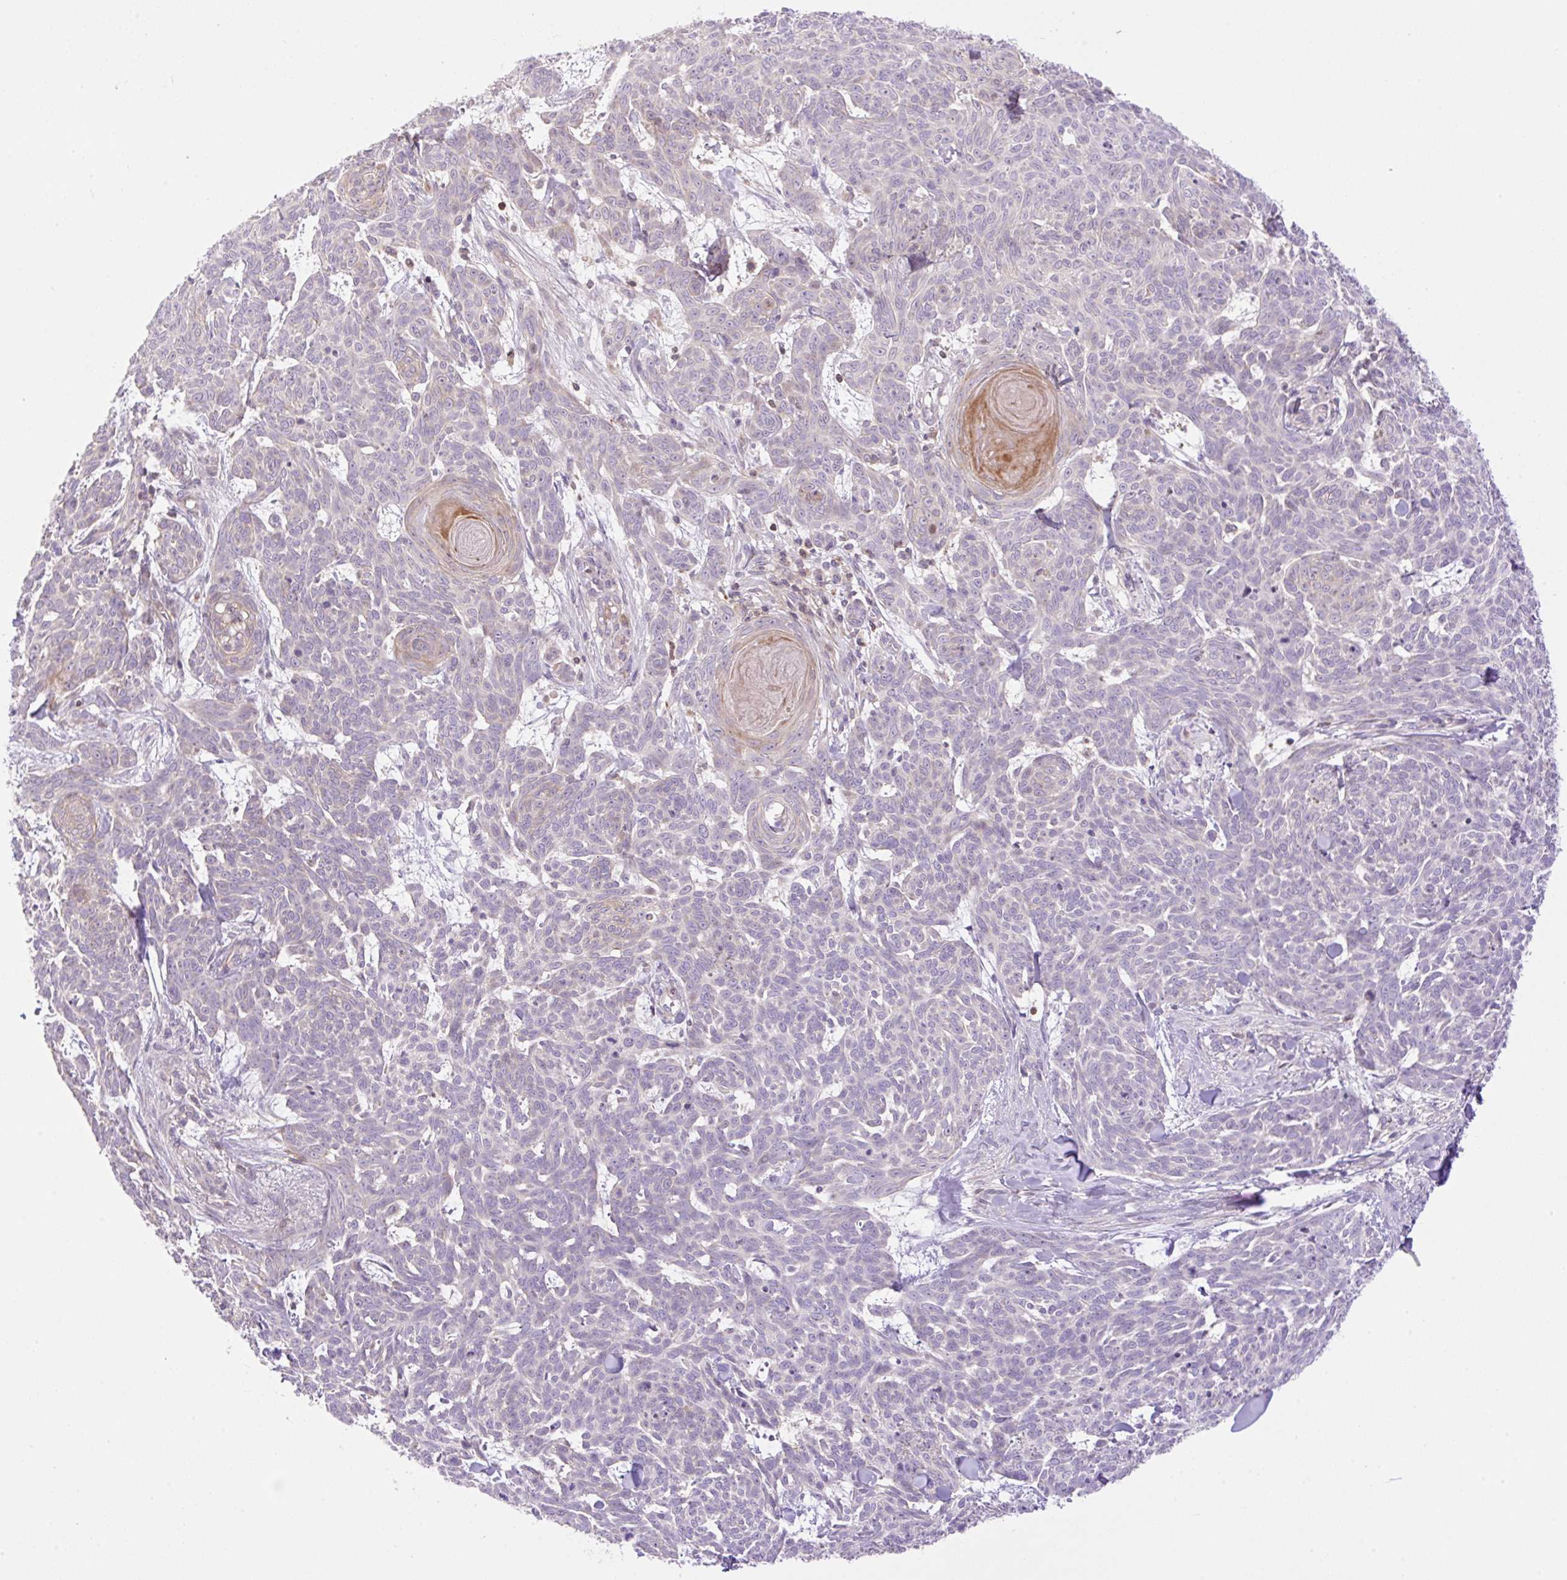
{"staining": {"intensity": "negative", "quantity": "none", "location": "none"}, "tissue": "skin cancer", "cell_type": "Tumor cells", "image_type": "cancer", "snomed": [{"axis": "morphology", "description": "Basal cell carcinoma"}, {"axis": "topography", "description": "Skin"}], "caption": "Immunohistochemical staining of skin cancer demonstrates no significant positivity in tumor cells.", "gene": "VPS25", "patient": {"sex": "female", "age": 93}}